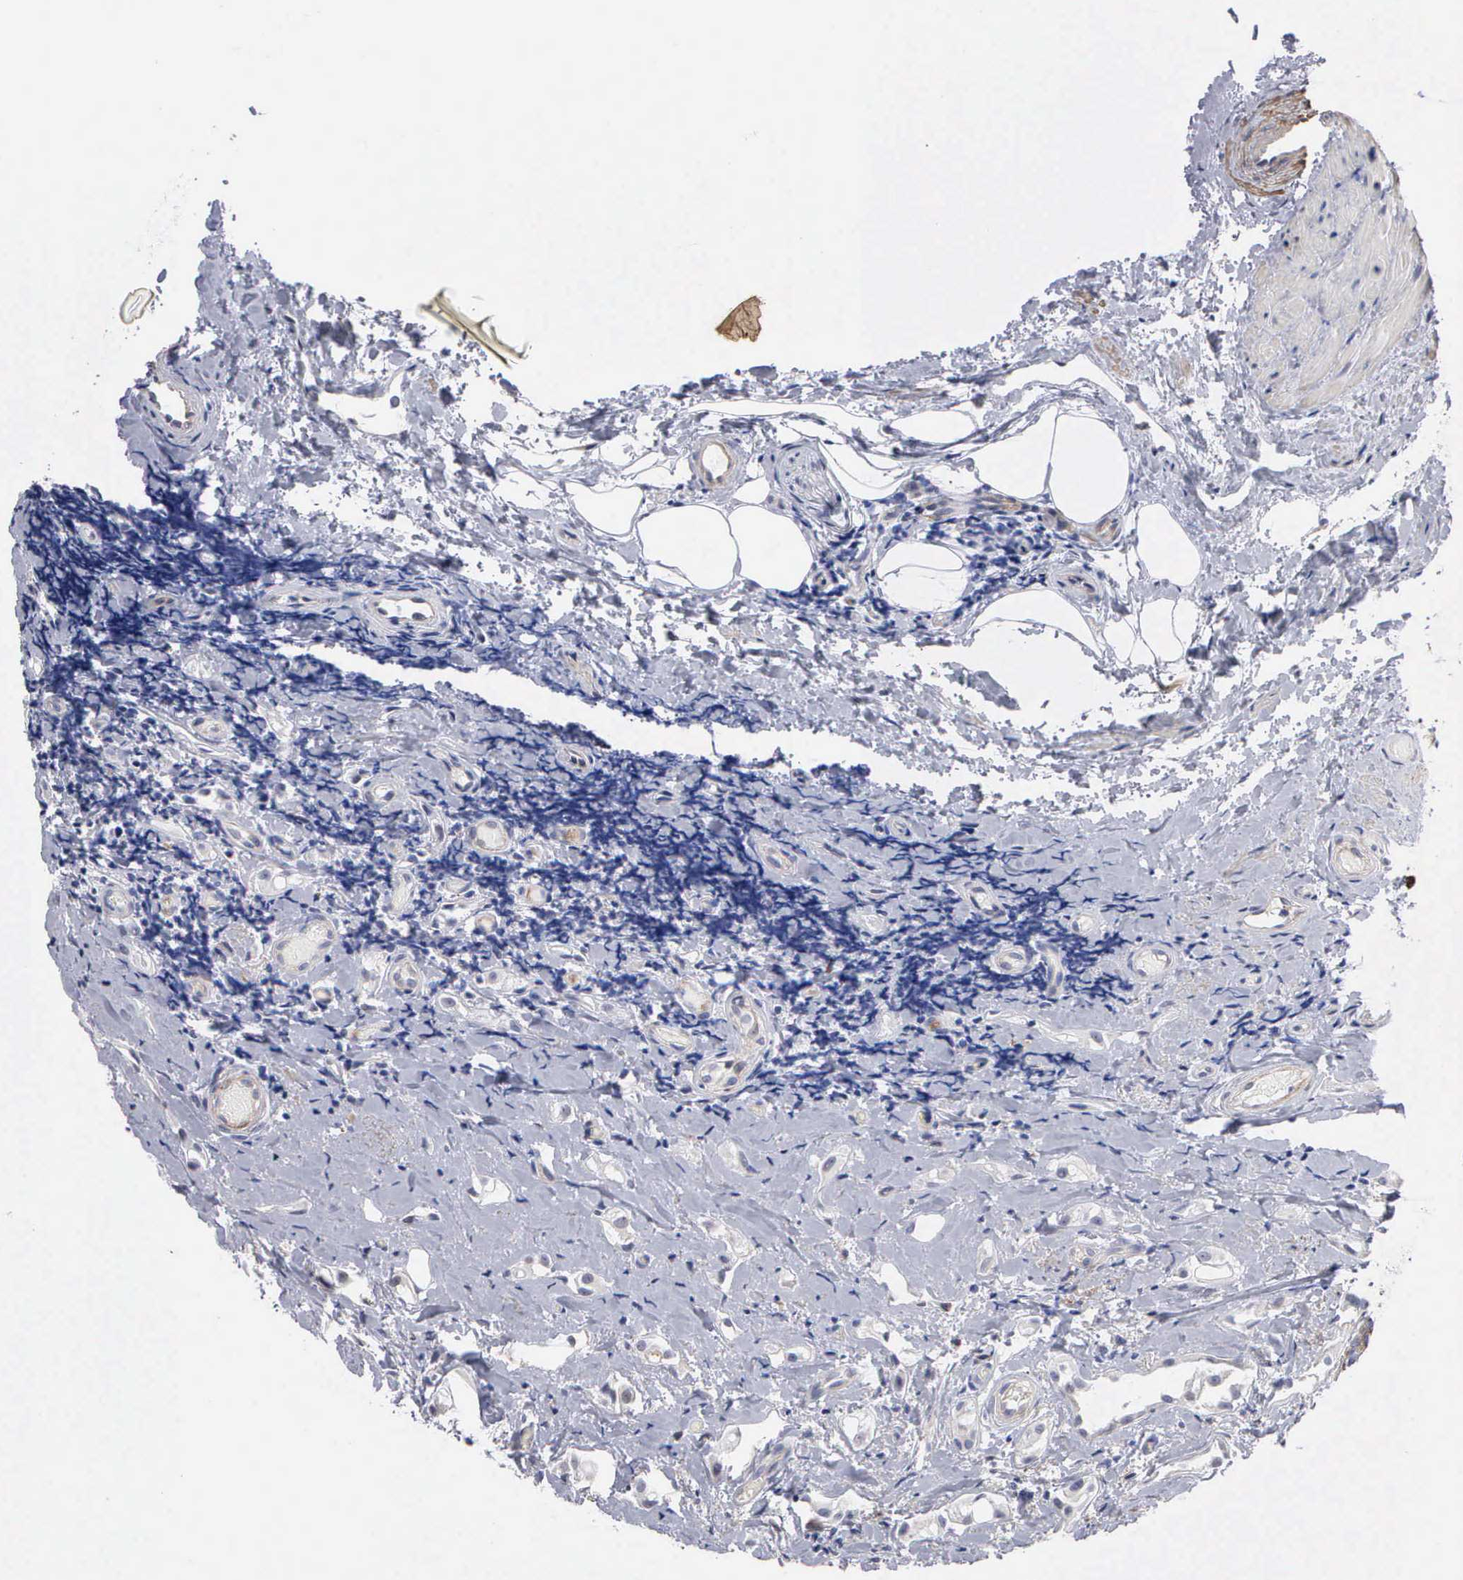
{"staining": {"intensity": "negative", "quantity": "none", "location": "none"}, "tissue": "epididymis", "cell_type": "Glandular cells", "image_type": "normal", "snomed": [{"axis": "morphology", "description": "Normal tissue, NOS"}, {"axis": "topography", "description": "Epididymis"}], "caption": "Immunohistochemical staining of unremarkable epididymis shows no significant positivity in glandular cells. (Immunohistochemistry (ihc), brightfield microscopy, high magnification).", "gene": "ELFN2", "patient": {"sex": "male", "age": 74}}